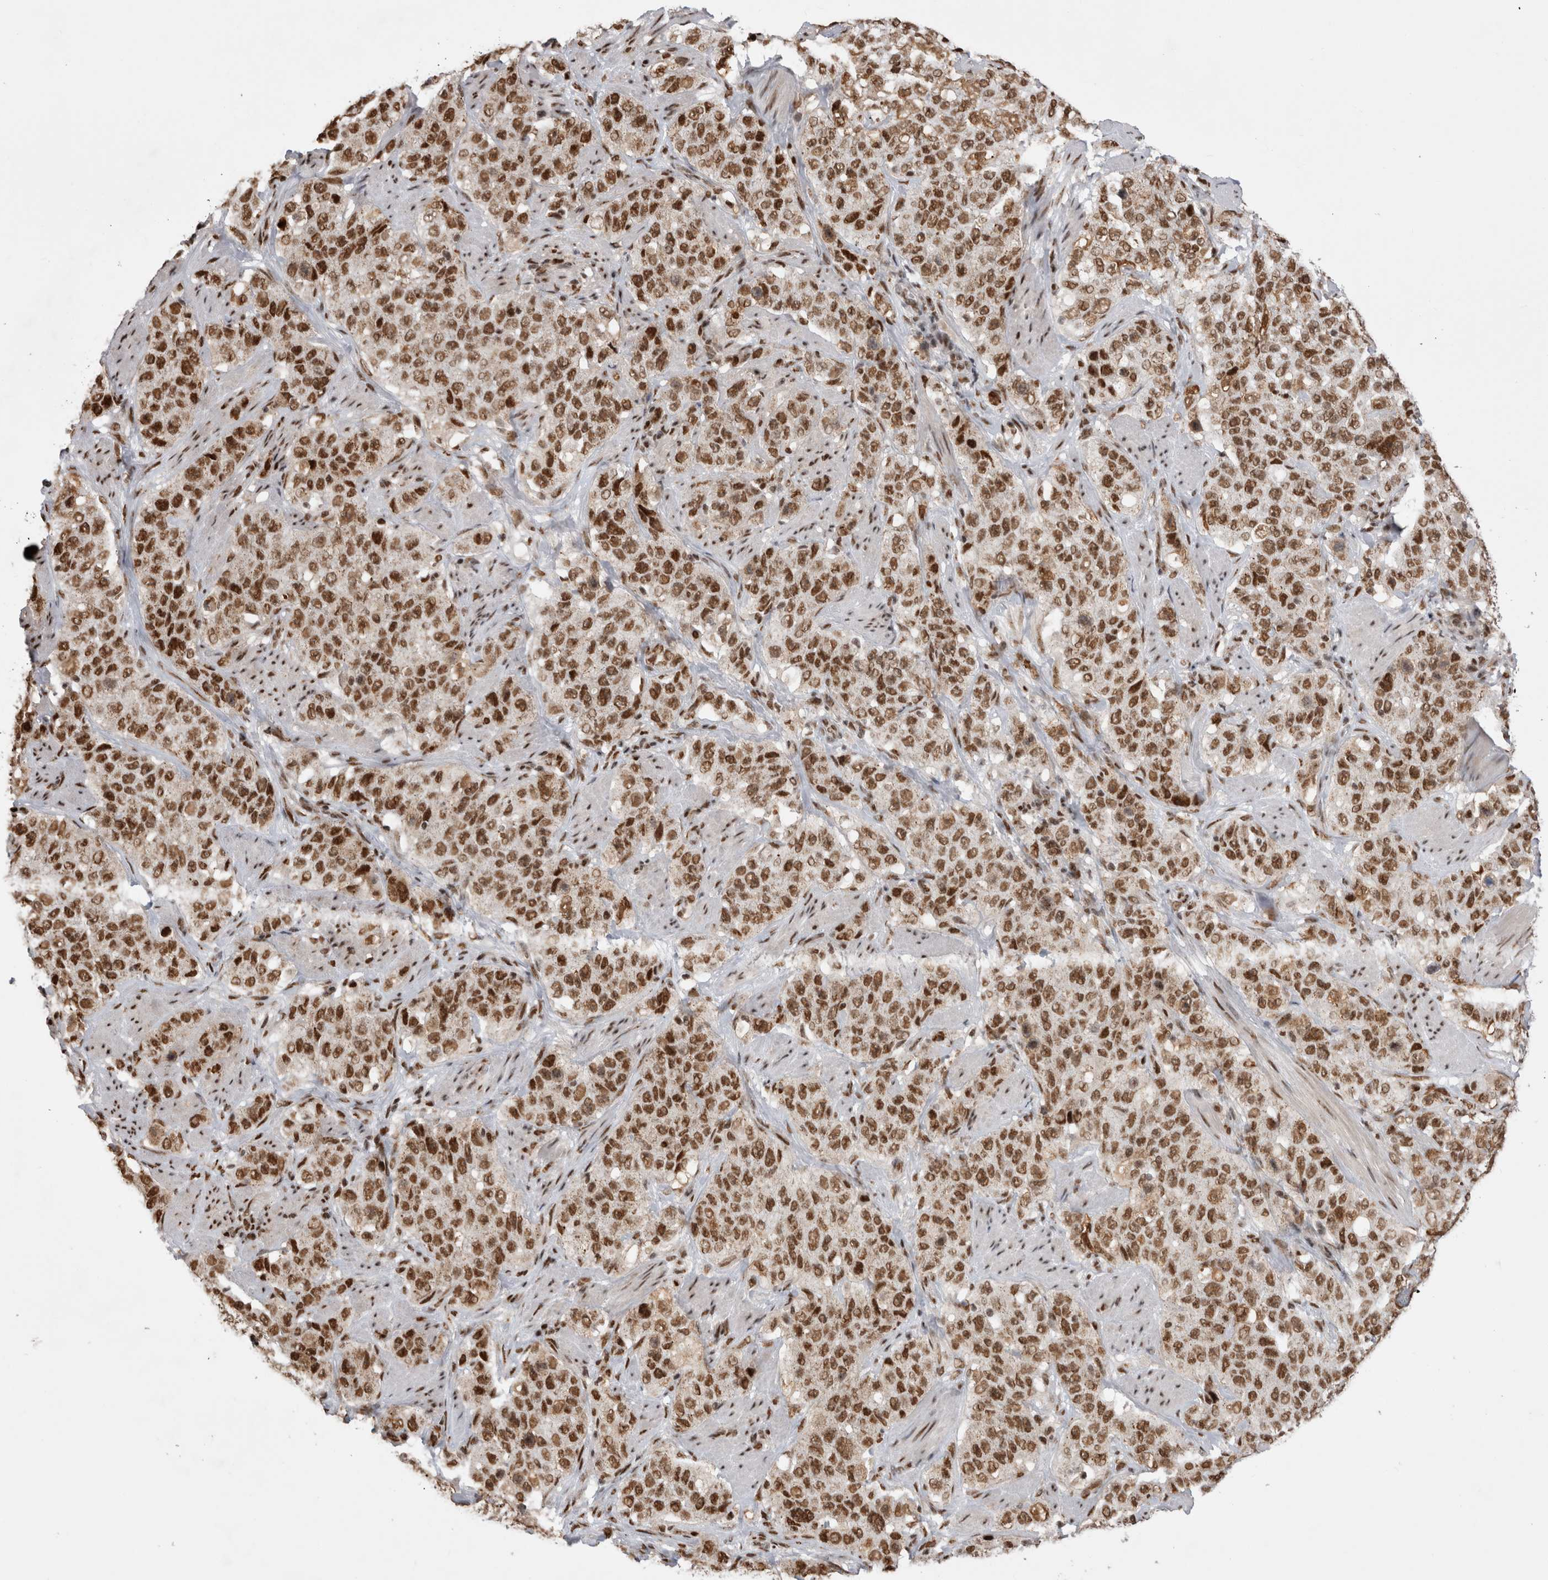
{"staining": {"intensity": "moderate", "quantity": ">75%", "location": "nuclear"}, "tissue": "stomach cancer", "cell_type": "Tumor cells", "image_type": "cancer", "snomed": [{"axis": "morphology", "description": "Adenocarcinoma, NOS"}, {"axis": "topography", "description": "Stomach"}], "caption": "Human stomach adenocarcinoma stained with a brown dye shows moderate nuclear positive expression in about >75% of tumor cells.", "gene": "EYA2", "patient": {"sex": "male", "age": 48}}